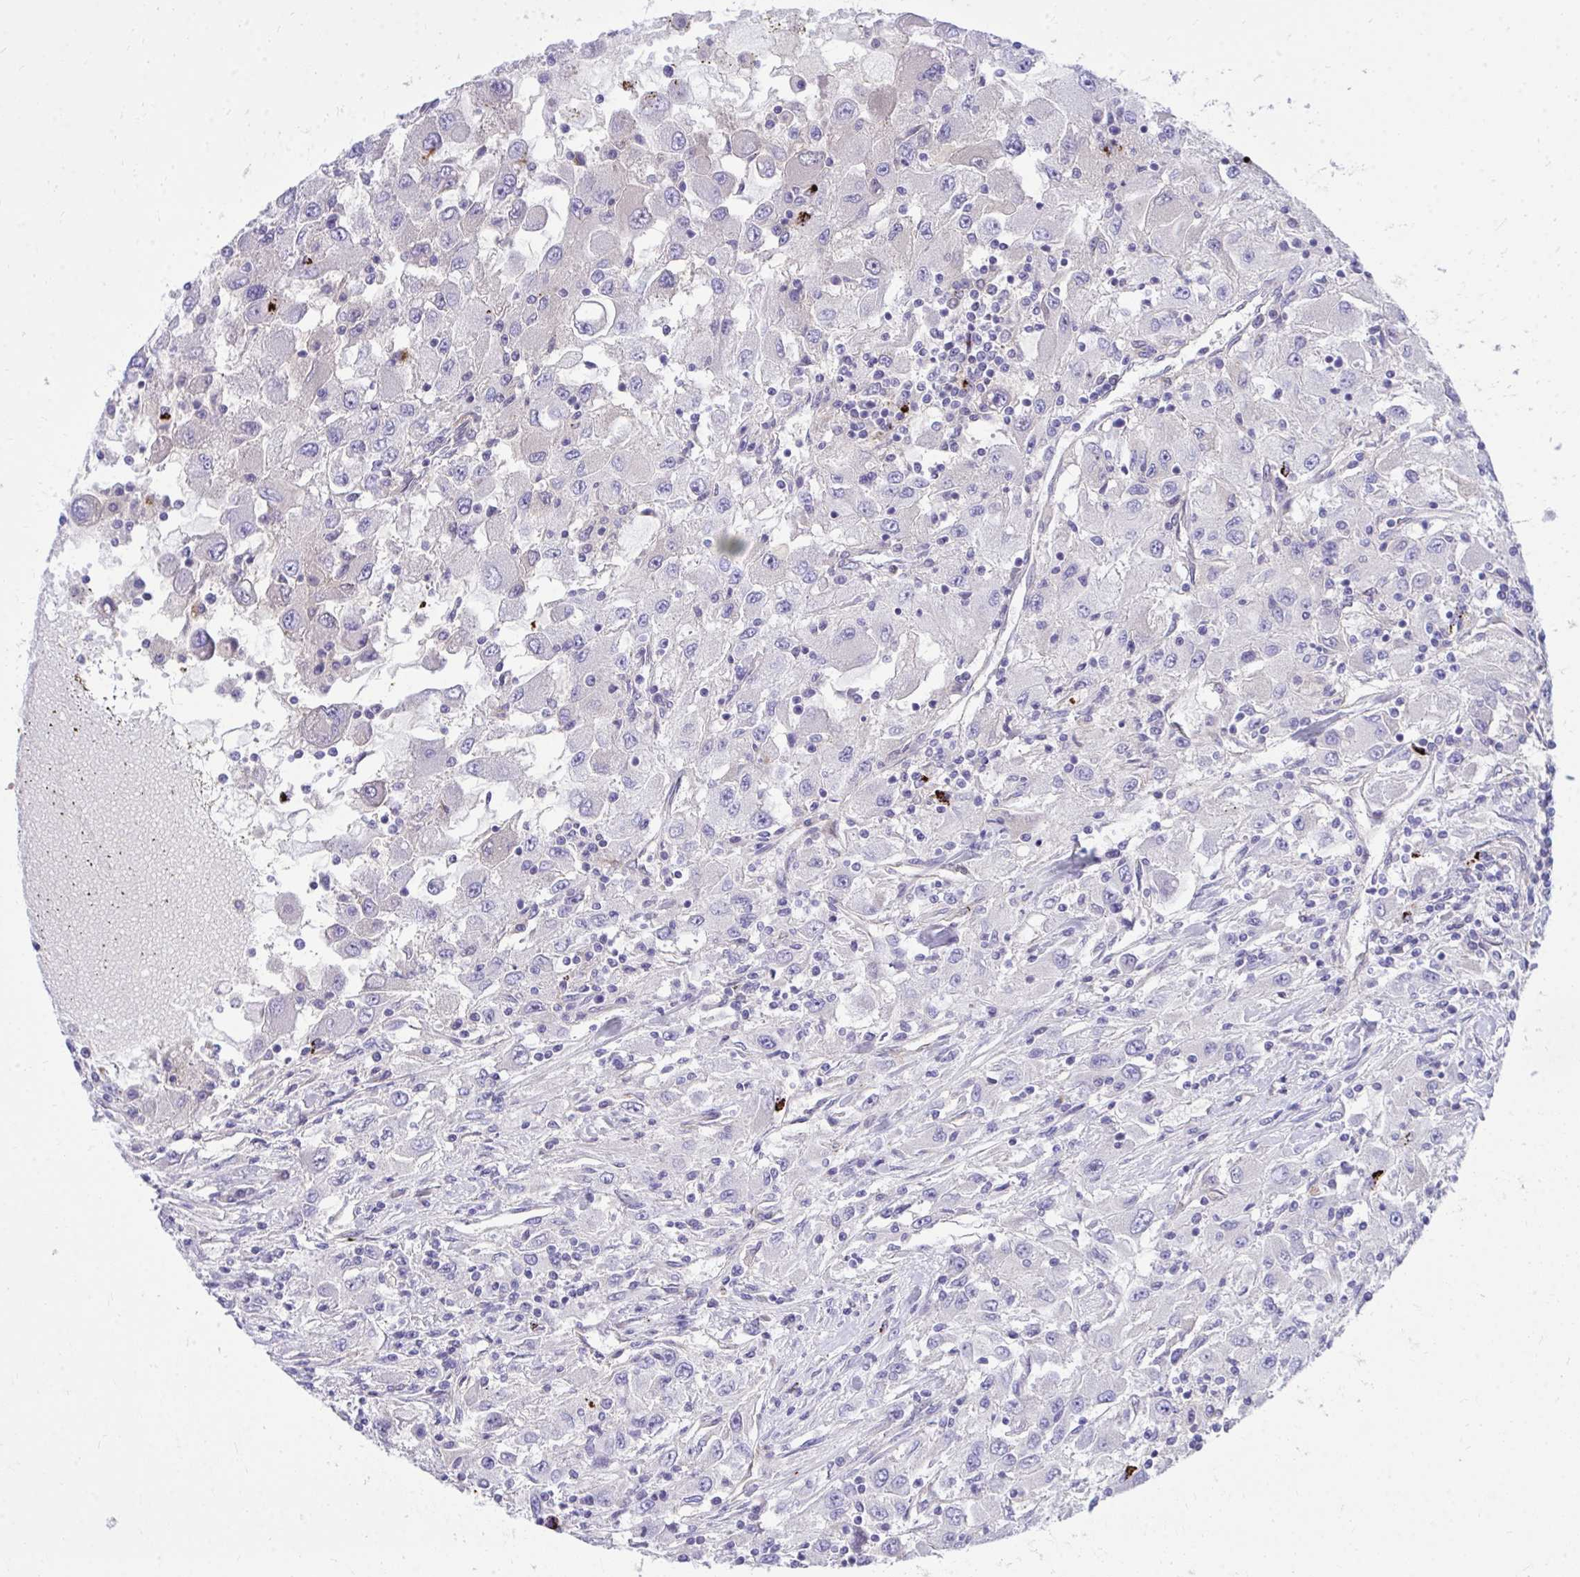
{"staining": {"intensity": "negative", "quantity": "none", "location": "none"}, "tissue": "renal cancer", "cell_type": "Tumor cells", "image_type": "cancer", "snomed": [{"axis": "morphology", "description": "Adenocarcinoma, NOS"}, {"axis": "topography", "description": "Kidney"}], "caption": "Protein analysis of renal adenocarcinoma exhibits no significant staining in tumor cells.", "gene": "TP53I11", "patient": {"sex": "female", "age": 67}}